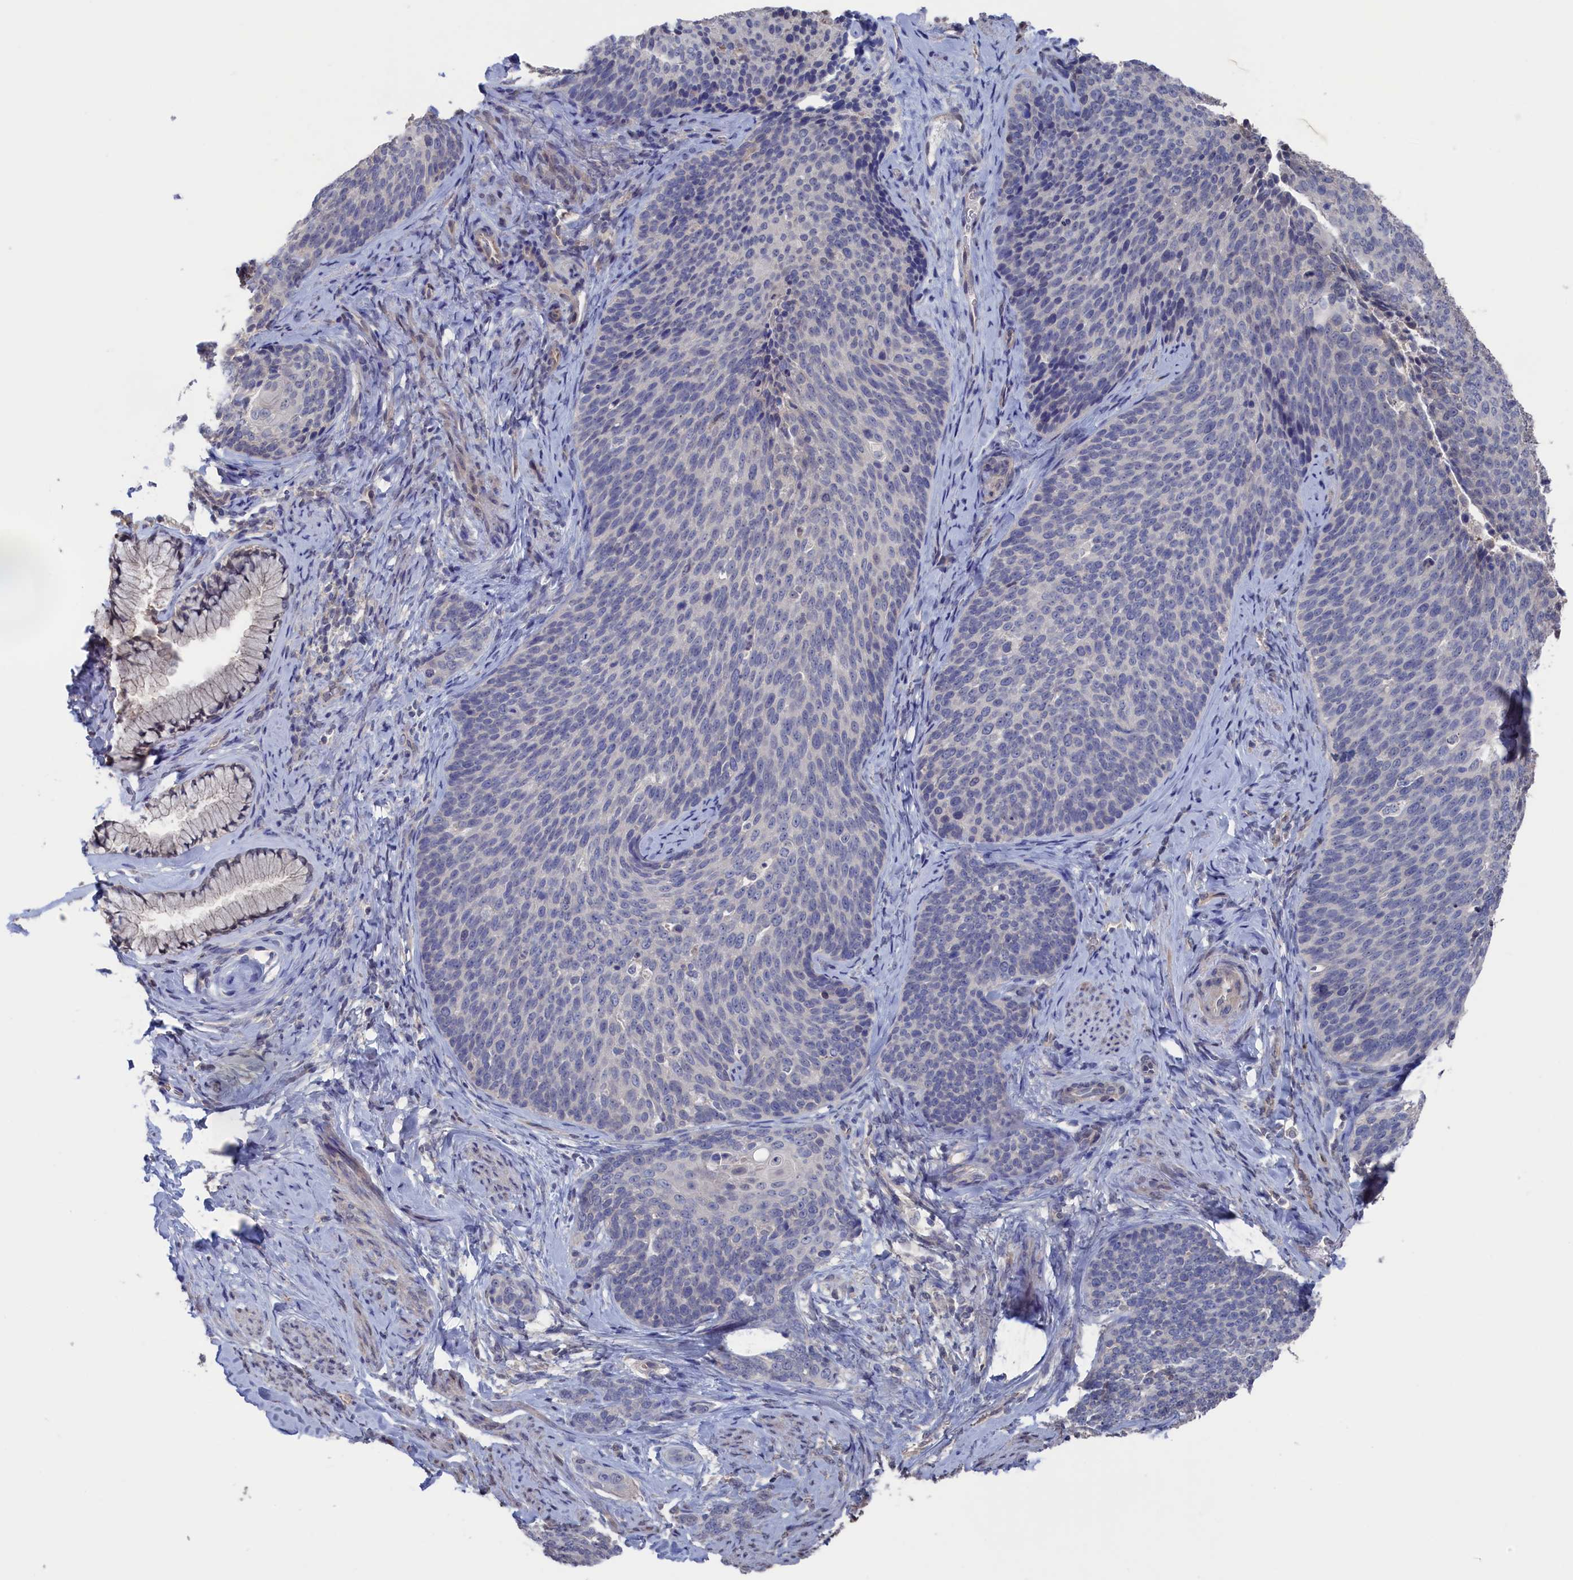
{"staining": {"intensity": "negative", "quantity": "none", "location": "none"}, "tissue": "cervical cancer", "cell_type": "Tumor cells", "image_type": "cancer", "snomed": [{"axis": "morphology", "description": "Squamous cell carcinoma, NOS"}, {"axis": "topography", "description": "Cervix"}], "caption": "There is no significant staining in tumor cells of cervical squamous cell carcinoma.", "gene": "NUTF2", "patient": {"sex": "female", "age": 50}}